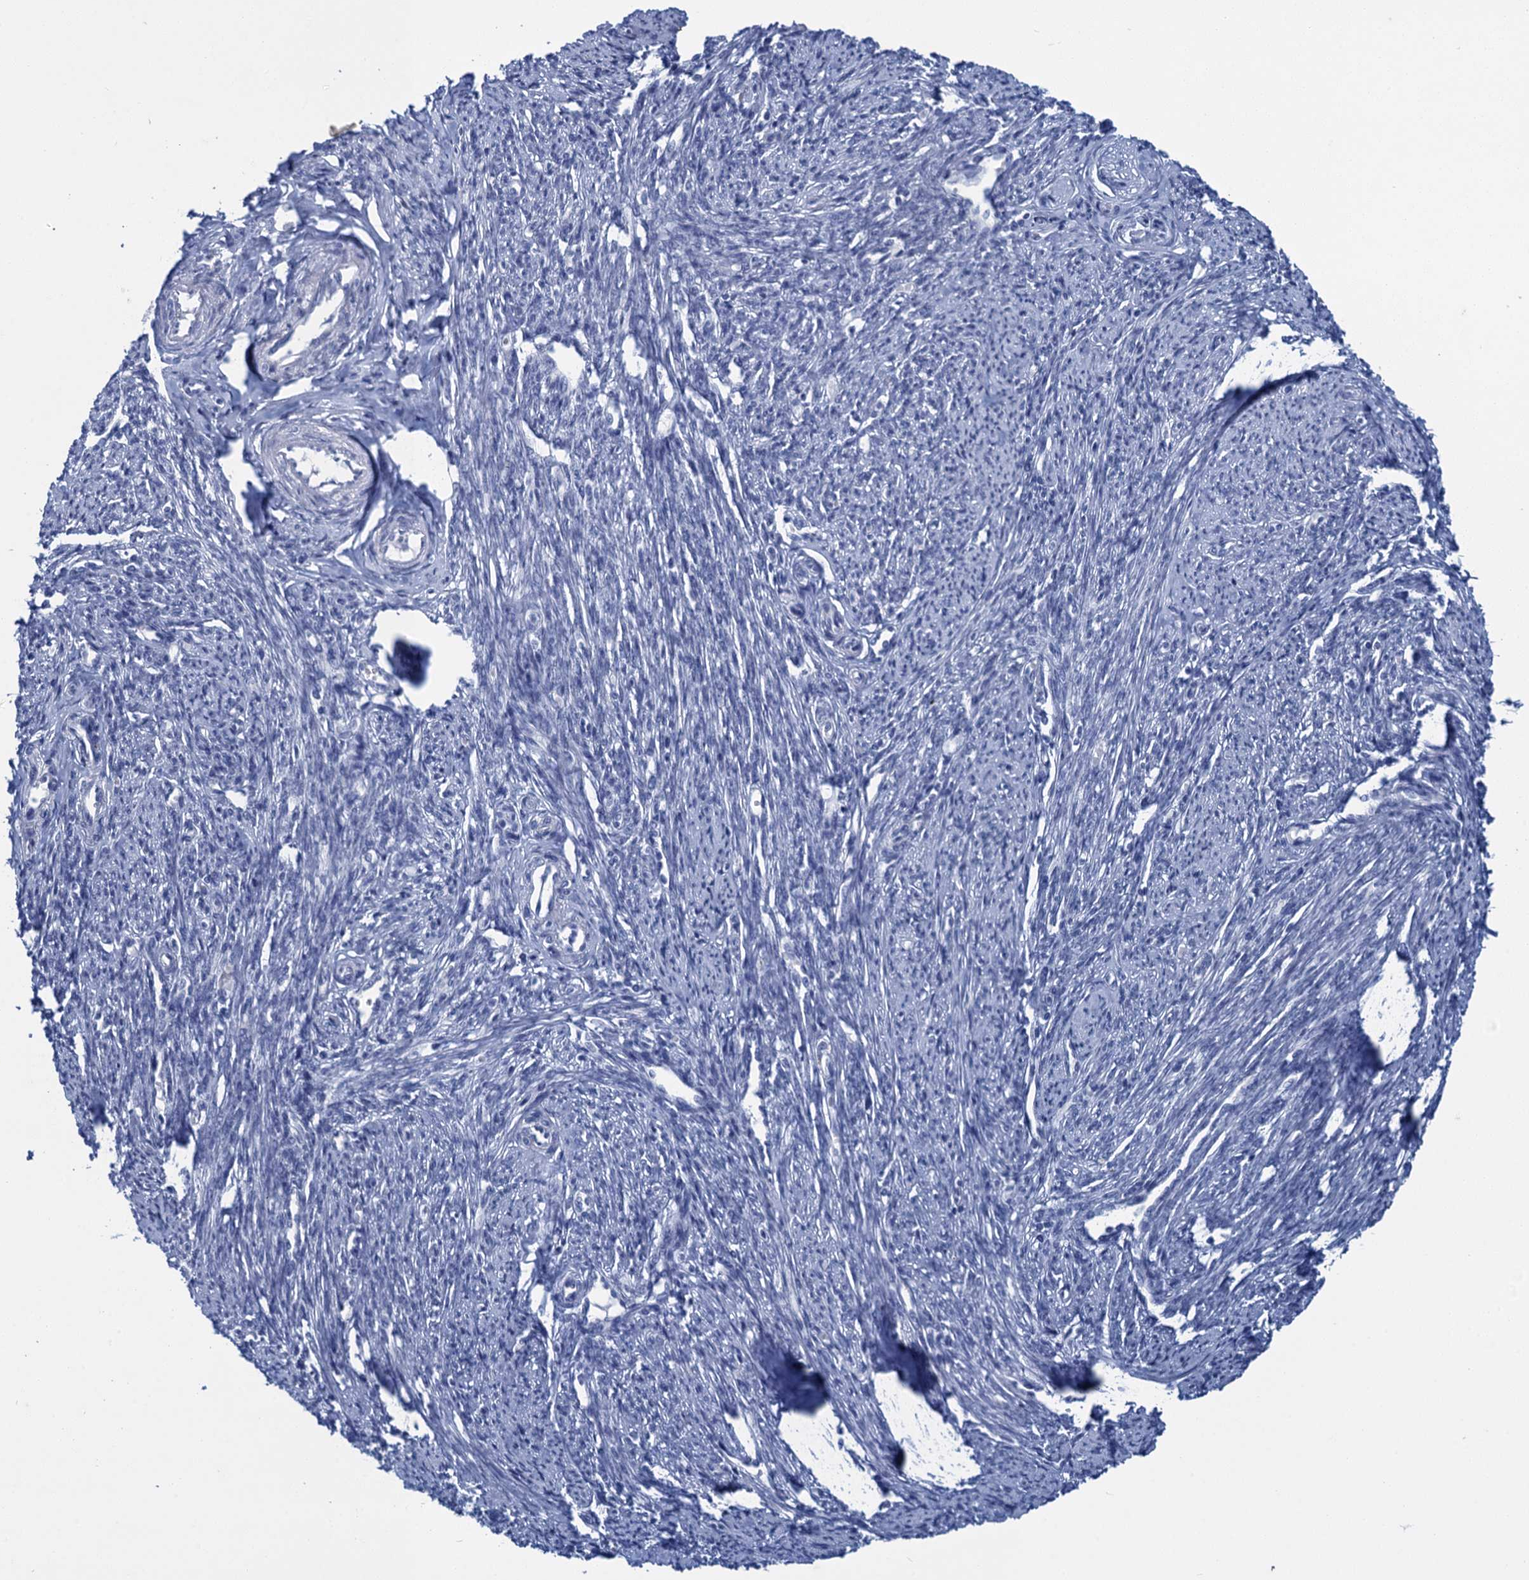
{"staining": {"intensity": "negative", "quantity": "none", "location": "none"}, "tissue": "smooth muscle", "cell_type": "Smooth muscle cells", "image_type": "normal", "snomed": [{"axis": "morphology", "description": "Normal tissue, NOS"}, {"axis": "topography", "description": "Smooth muscle"}, {"axis": "topography", "description": "Uterus"}], "caption": "The micrograph exhibits no significant staining in smooth muscle cells of smooth muscle. The staining was performed using DAB (3,3'-diaminobenzidine) to visualize the protein expression in brown, while the nuclei were stained in blue with hematoxylin (Magnification: 20x).", "gene": "SCEL", "patient": {"sex": "female", "age": 59}}